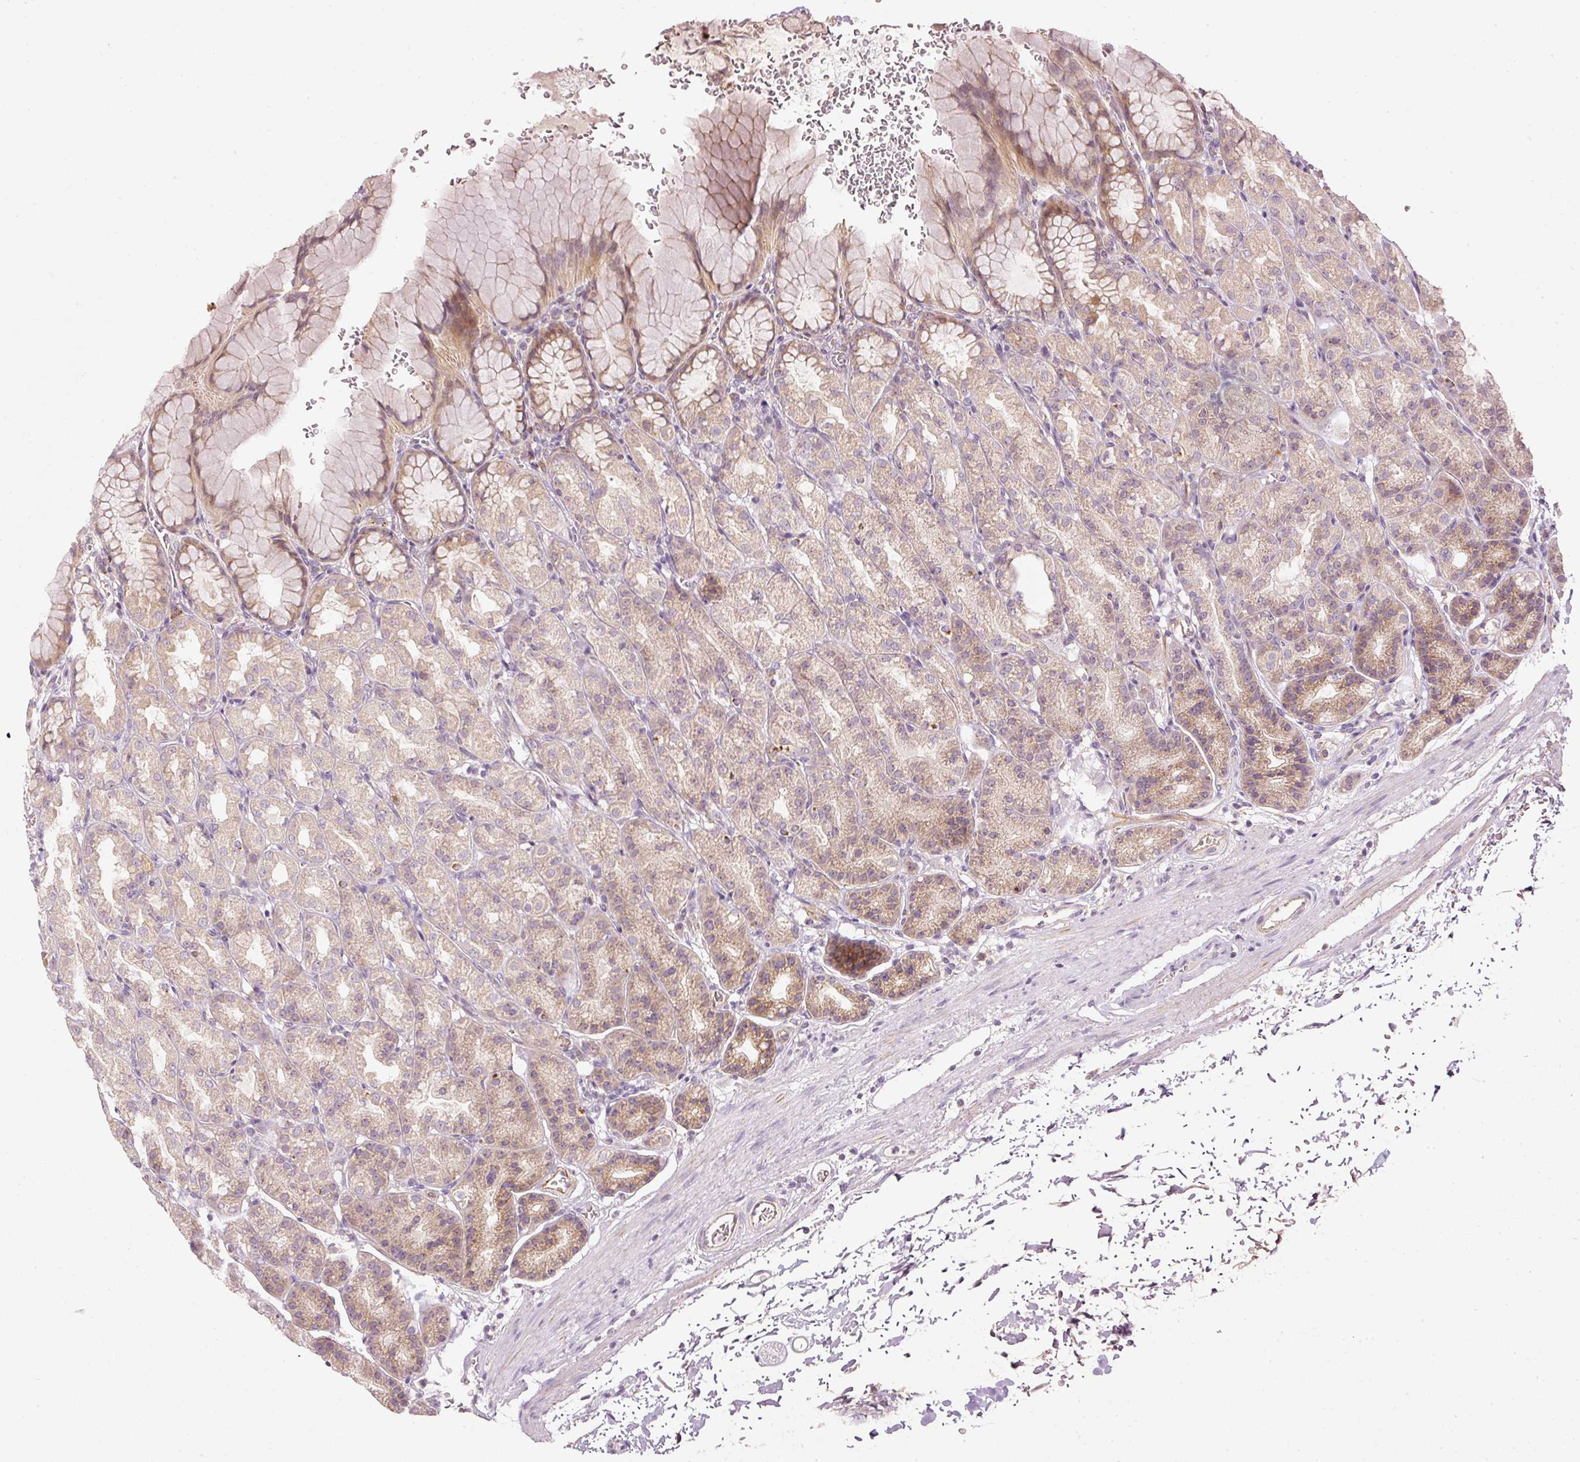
{"staining": {"intensity": "weak", "quantity": "25%-75%", "location": "cytoplasmic/membranous"}, "tissue": "stomach", "cell_type": "Glandular cells", "image_type": "normal", "snomed": [{"axis": "morphology", "description": "Normal tissue, NOS"}, {"axis": "topography", "description": "Stomach, upper"}], "caption": "Protein expression analysis of benign human stomach reveals weak cytoplasmic/membranous positivity in about 25%-75% of glandular cells.", "gene": "CDC20B", "patient": {"sex": "female", "age": 81}}